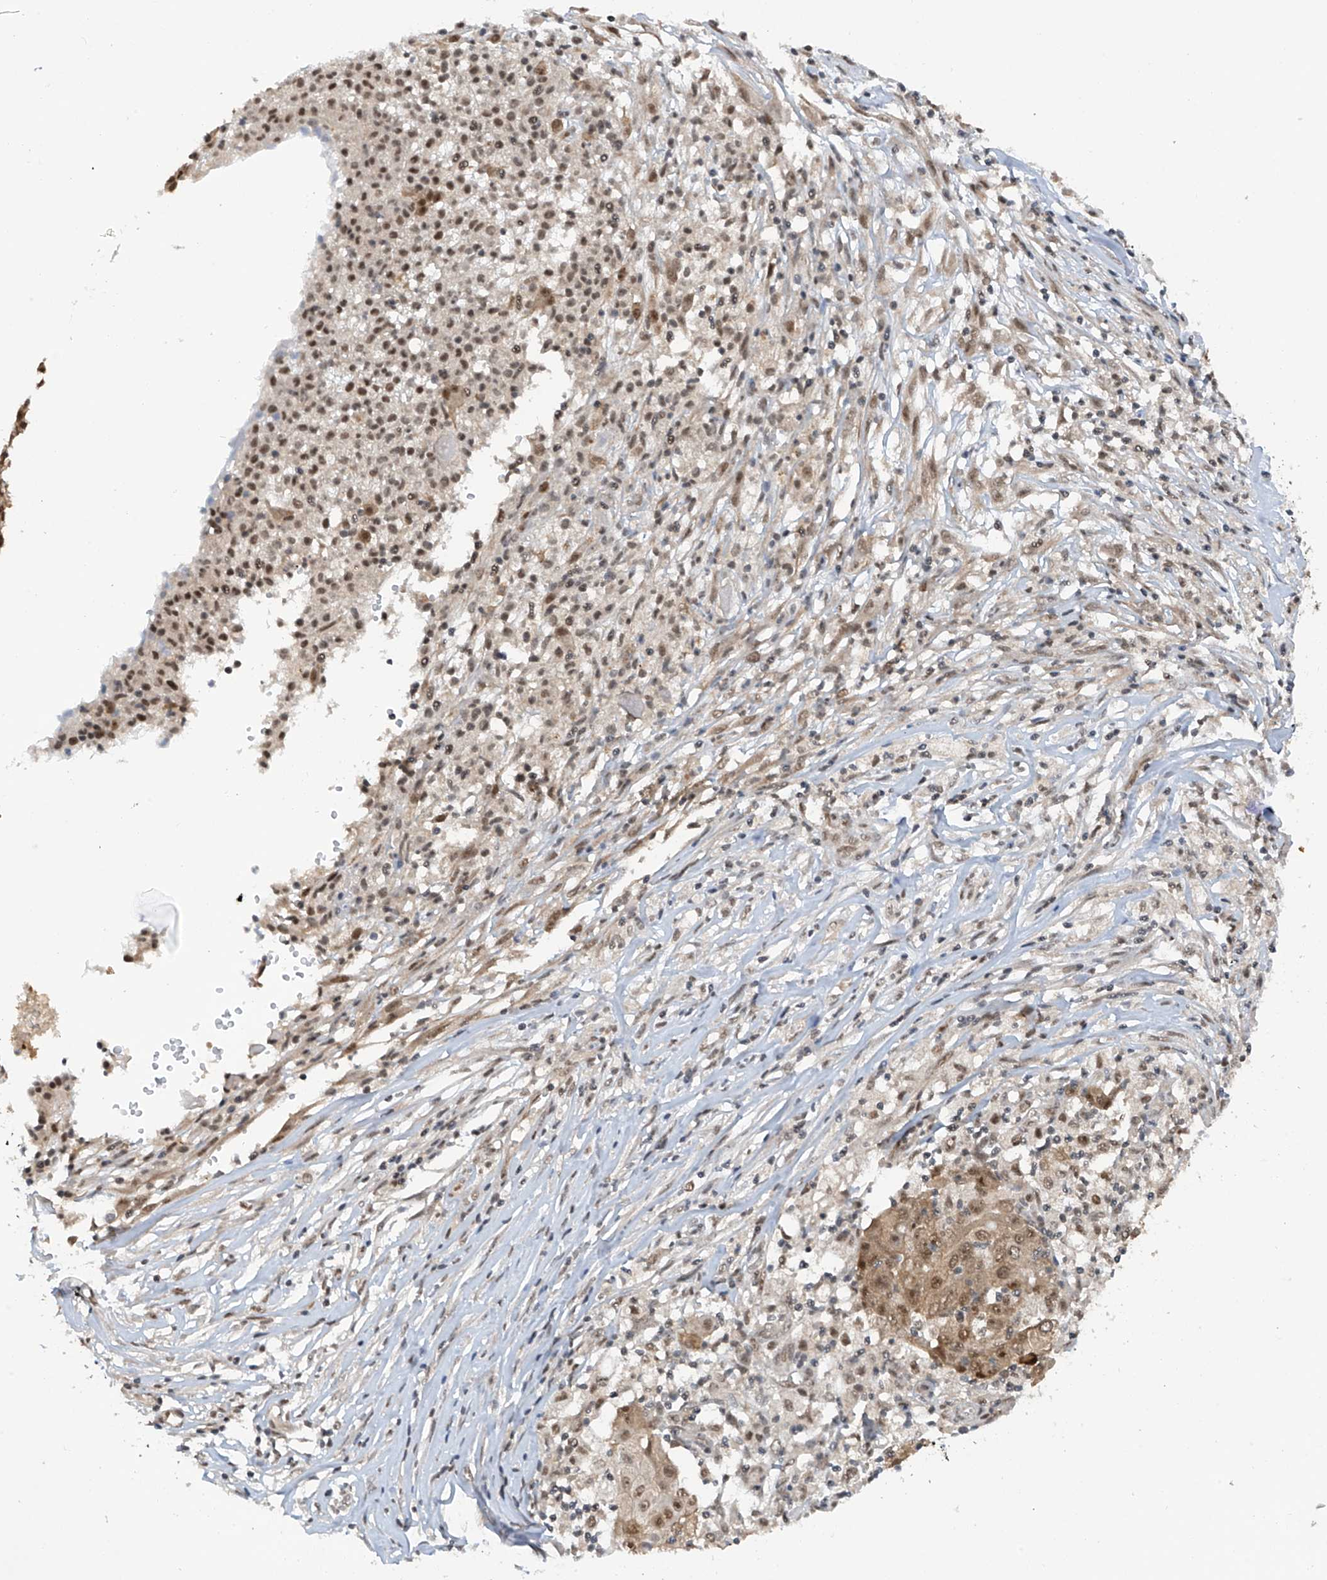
{"staining": {"intensity": "moderate", "quantity": ">75%", "location": "nuclear"}, "tissue": "ovarian cancer", "cell_type": "Tumor cells", "image_type": "cancer", "snomed": [{"axis": "morphology", "description": "Carcinoma, endometroid"}, {"axis": "topography", "description": "Ovary"}], "caption": "Brown immunohistochemical staining in endometroid carcinoma (ovarian) reveals moderate nuclear staining in approximately >75% of tumor cells. Using DAB (3,3'-diaminobenzidine) (brown) and hematoxylin (blue) stains, captured at high magnification using brightfield microscopy.", "gene": "RPAIN", "patient": {"sex": "female", "age": 42}}